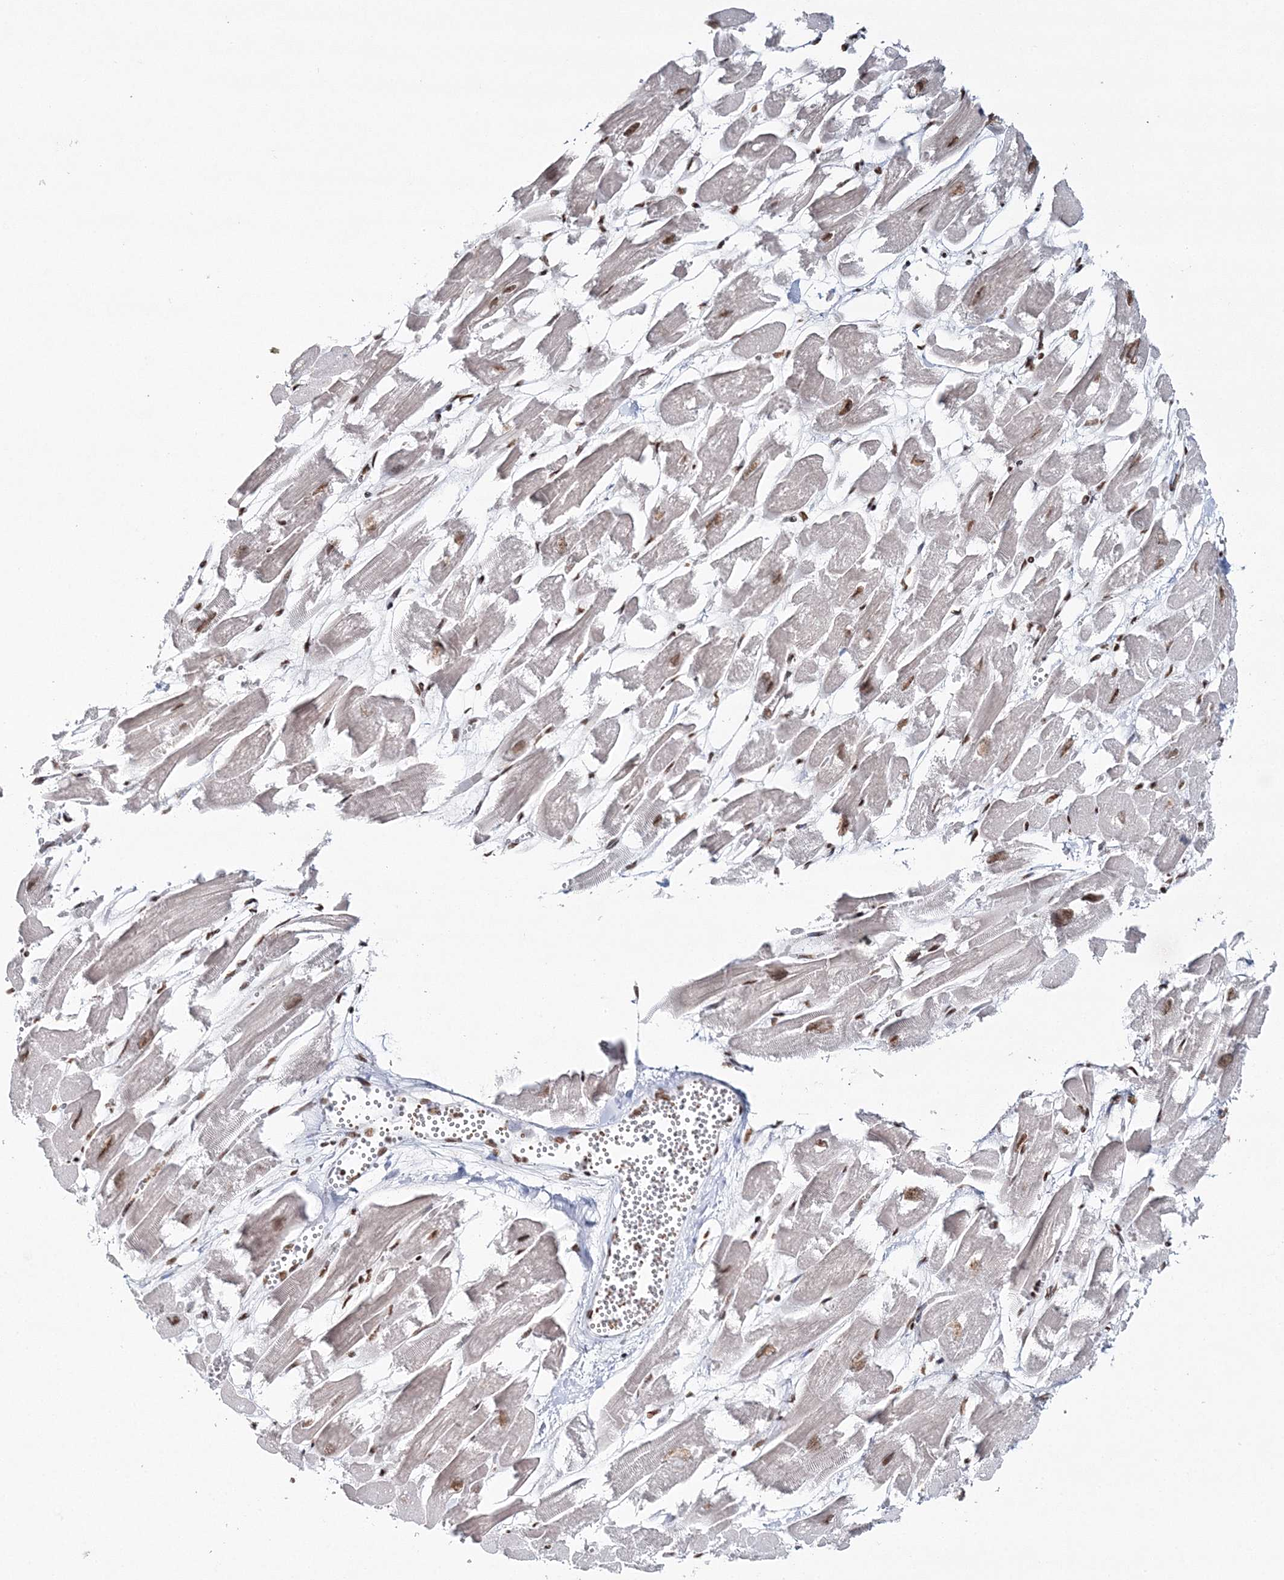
{"staining": {"intensity": "moderate", "quantity": ">75%", "location": "nuclear"}, "tissue": "heart muscle", "cell_type": "Cardiomyocytes", "image_type": "normal", "snomed": [{"axis": "morphology", "description": "Normal tissue, NOS"}, {"axis": "topography", "description": "Heart"}], "caption": "Brown immunohistochemical staining in normal heart muscle shows moderate nuclear staining in approximately >75% of cardiomyocytes.", "gene": "ENSG00000290315", "patient": {"sex": "male", "age": 54}}